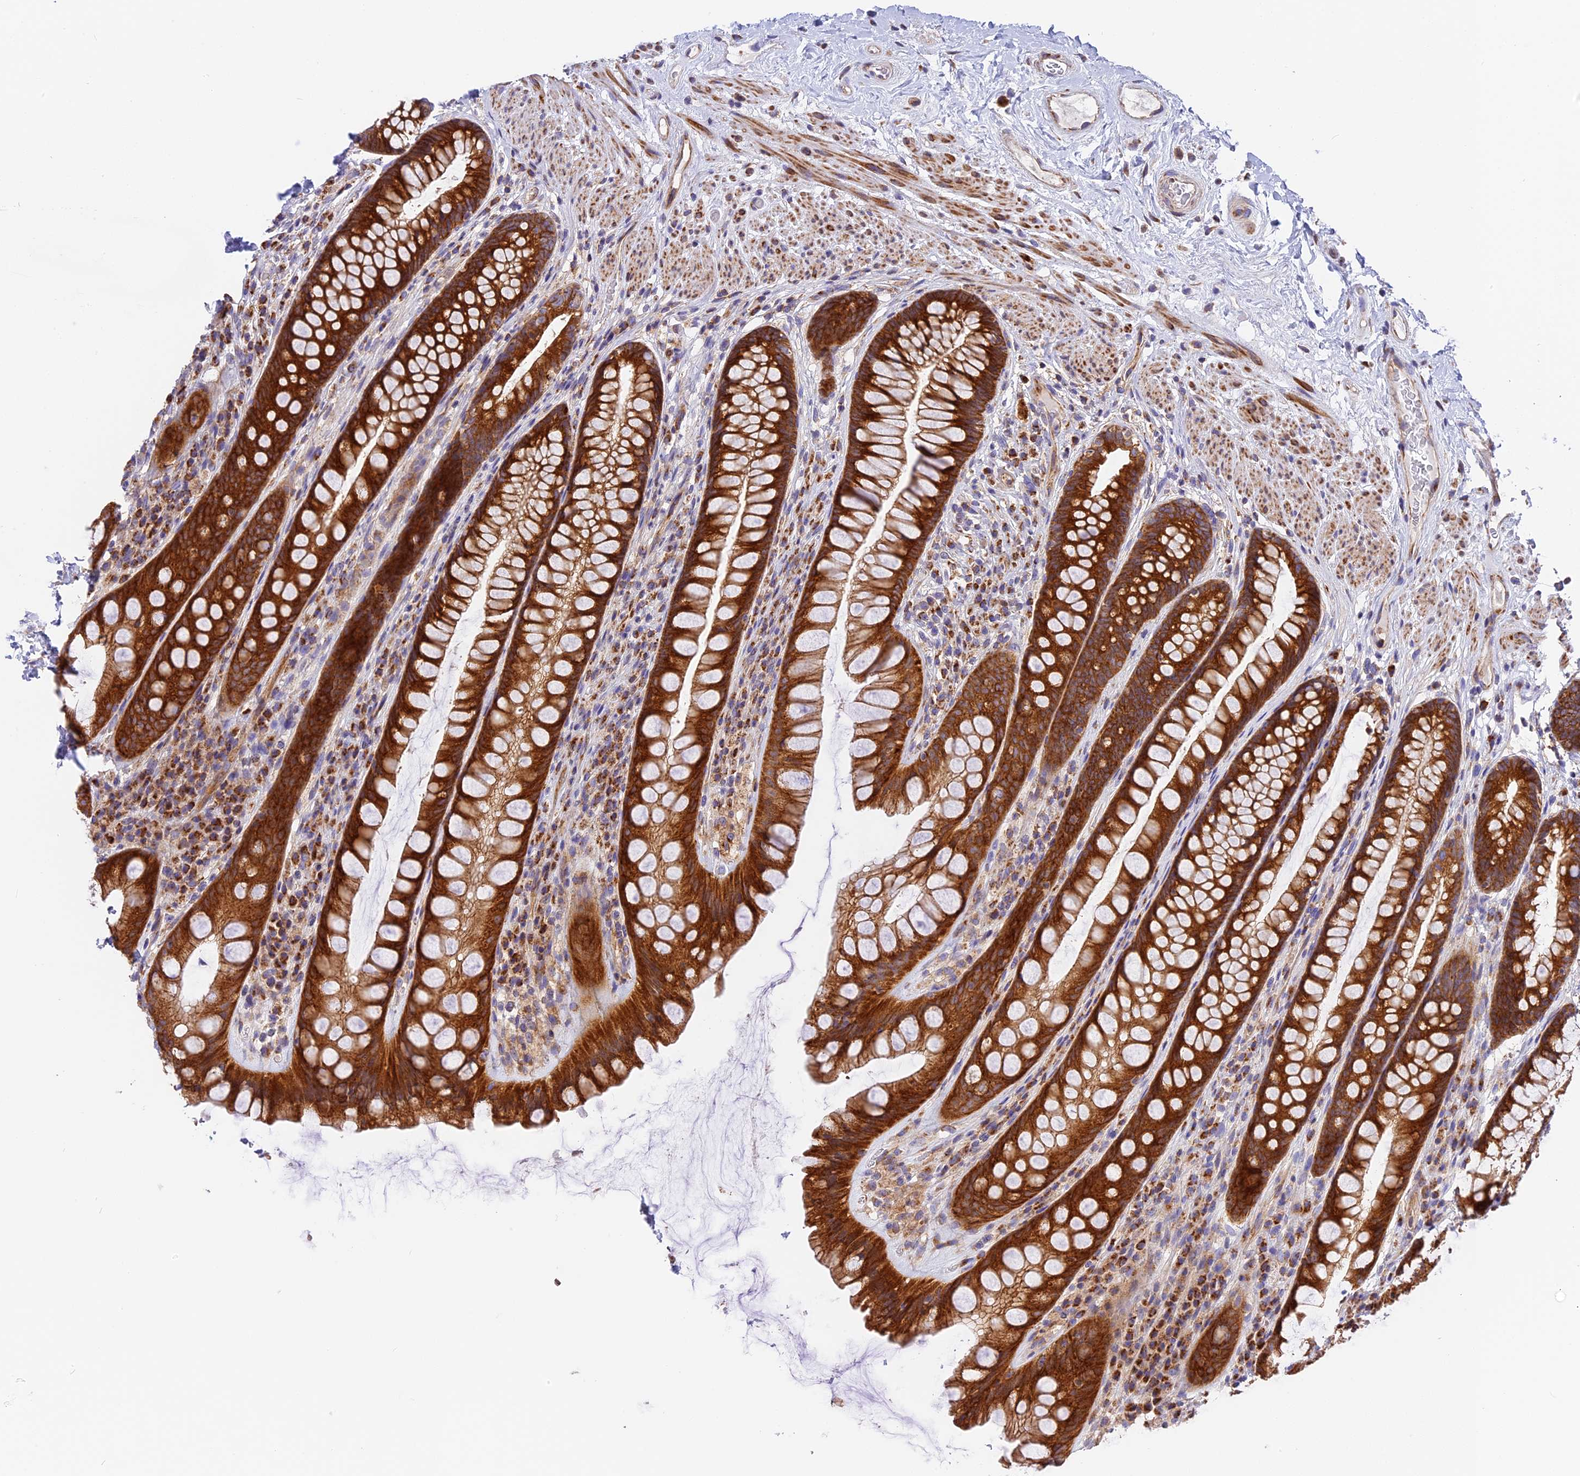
{"staining": {"intensity": "strong", "quantity": ">75%", "location": "cytoplasmic/membranous"}, "tissue": "rectum", "cell_type": "Glandular cells", "image_type": "normal", "snomed": [{"axis": "morphology", "description": "Normal tissue, NOS"}, {"axis": "topography", "description": "Rectum"}], "caption": "A high amount of strong cytoplasmic/membranous positivity is identified in approximately >75% of glandular cells in benign rectum. The staining was performed using DAB to visualize the protein expression in brown, while the nuclei were stained in blue with hematoxylin (Magnification: 20x).", "gene": "MRAS", "patient": {"sex": "male", "age": 74}}